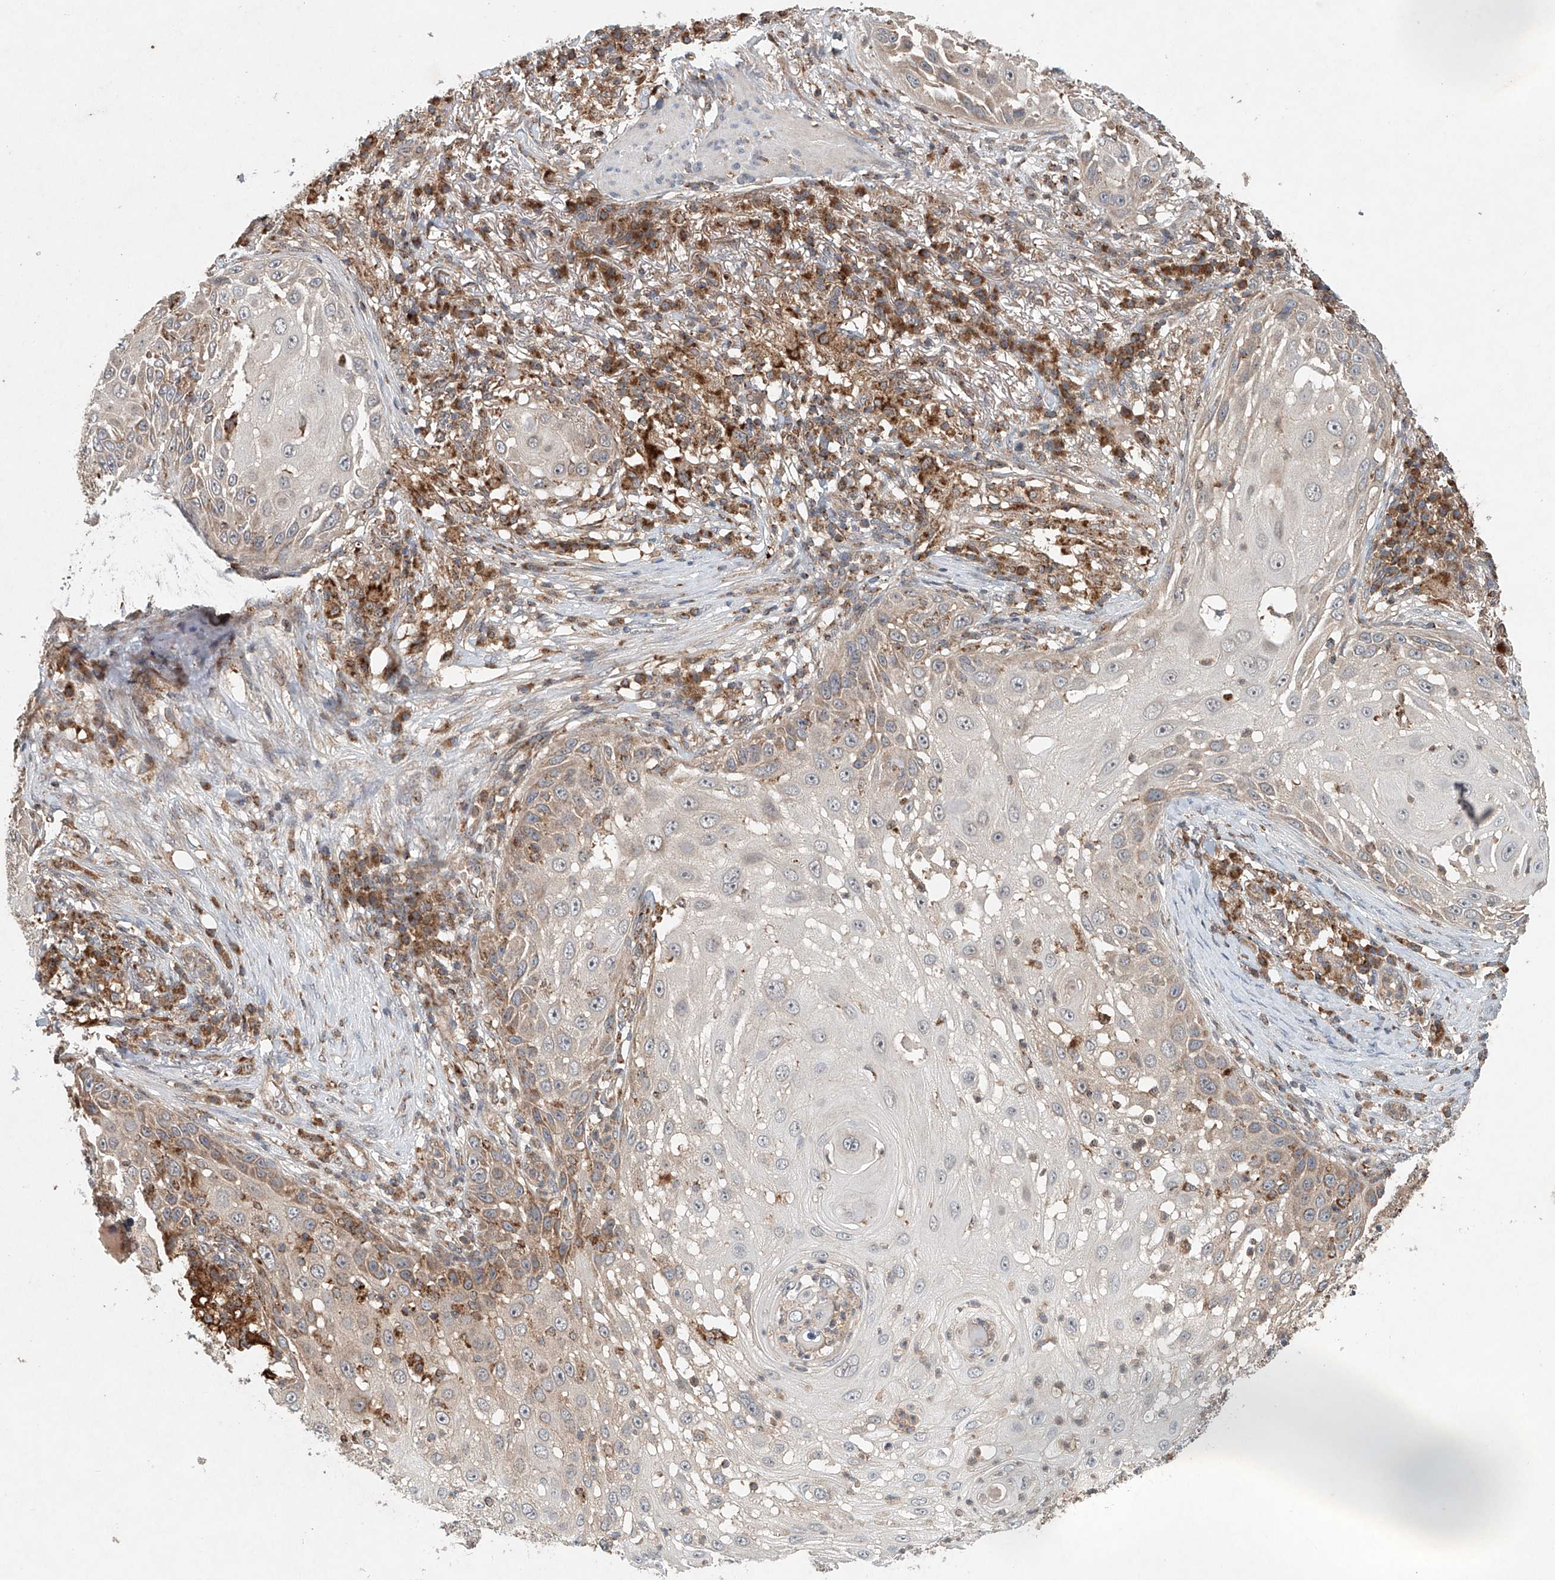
{"staining": {"intensity": "weak", "quantity": "<25%", "location": "cytoplasmic/membranous"}, "tissue": "skin cancer", "cell_type": "Tumor cells", "image_type": "cancer", "snomed": [{"axis": "morphology", "description": "Squamous cell carcinoma, NOS"}, {"axis": "topography", "description": "Skin"}], "caption": "An IHC micrograph of squamous cell carcinoma (skin) is shown. There is no staining in tumor cells of squamous cell carcinoma (skin).", "gene": "DCAF11", "patient": {"sex": "female", "age": 44}}